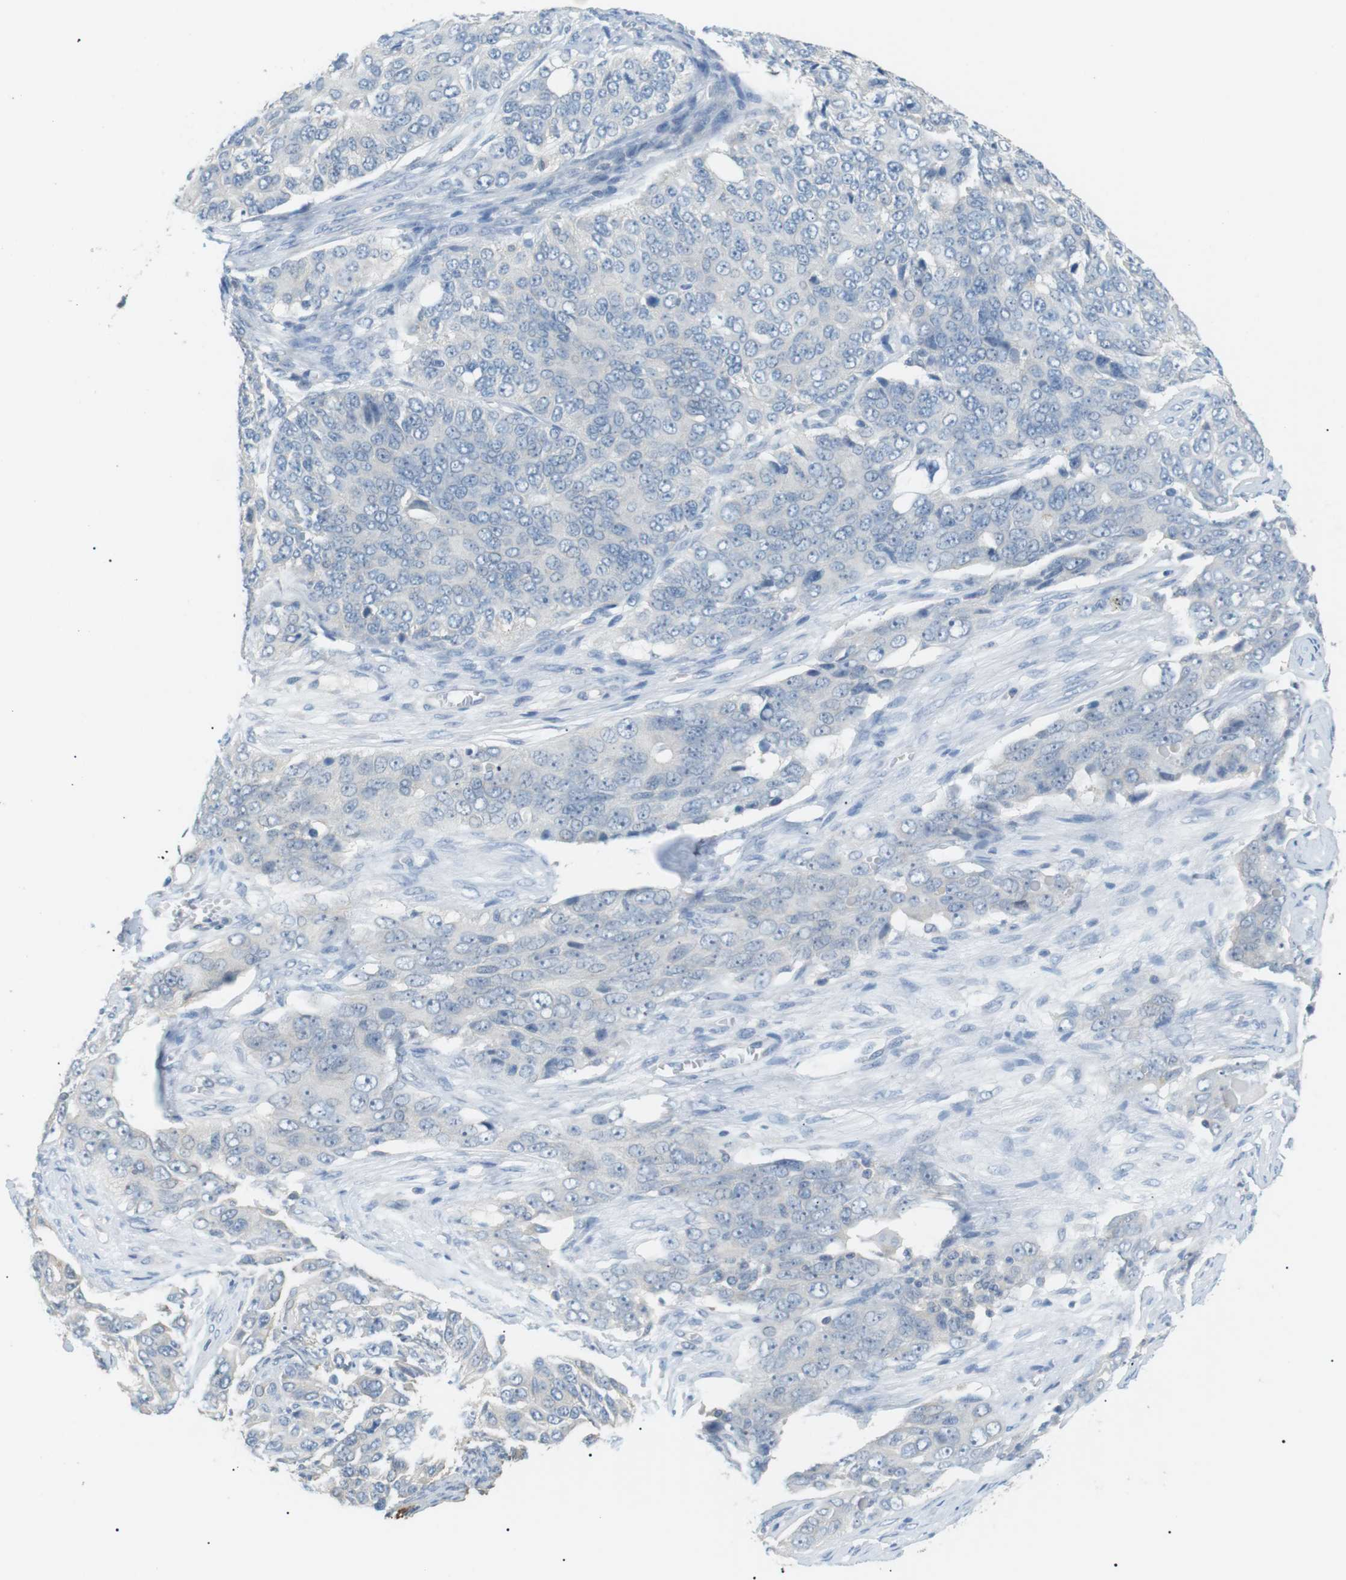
{"staining": {"intensity": "negative", "quantity": "none", "location": "none"}, "tissue": "ovarian cancer", "cell_type": "Tumor cells", "image_type": "cancer", "snomed": [{"axis": "morphology", "description": "Carcinoma, endometroid"}, {"axis": "topography", "description": "Ovary"}], "caption": "Image shows no significant protein staining in tumor cells of endometroid carcinoma (ovarian).", "gene": "CDH26", "patient": {"sex": "female", "age": 51}}